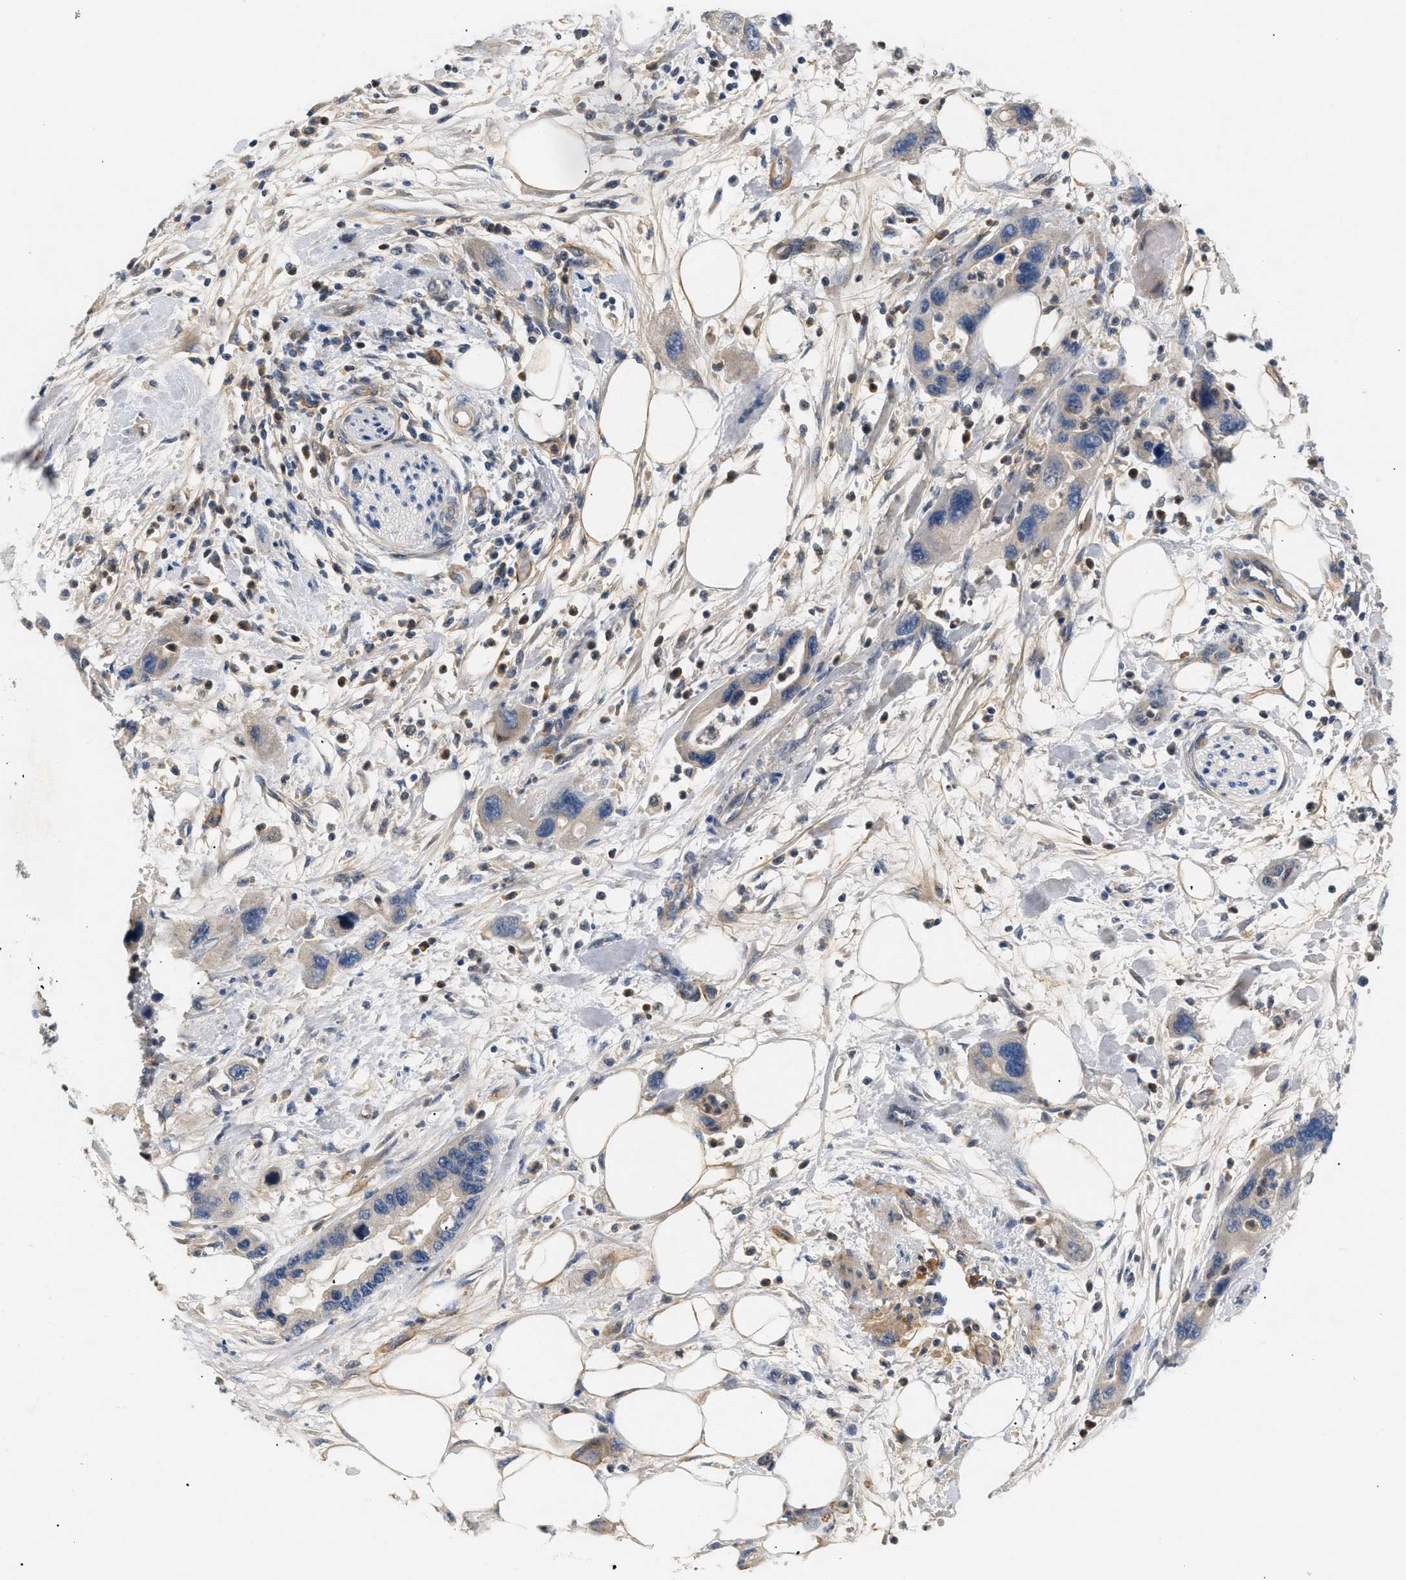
{"staining": {"intensity": "weak", "quantity": "<25%", "location": "cytoplasmic/membranous"}, "tissue": "pancreatic cancer", "cell_type": "Tumor cells", "image_type": "cancer", "snomed": [{"axis": "morphology", "description": "Normal tissue, NOS"}, {"axis": "morphology", "description": "Adenocarcinoma, NOS"}, {"axis": "topography", "description": "Pancreas"}], "caption": "This is a micrograph of immunohistochemistry staining of pancreatic cancer, which shows no positivity in tumor cells.", "gene": "FARS2", "patient": {"sex": "female", "age": 71}}